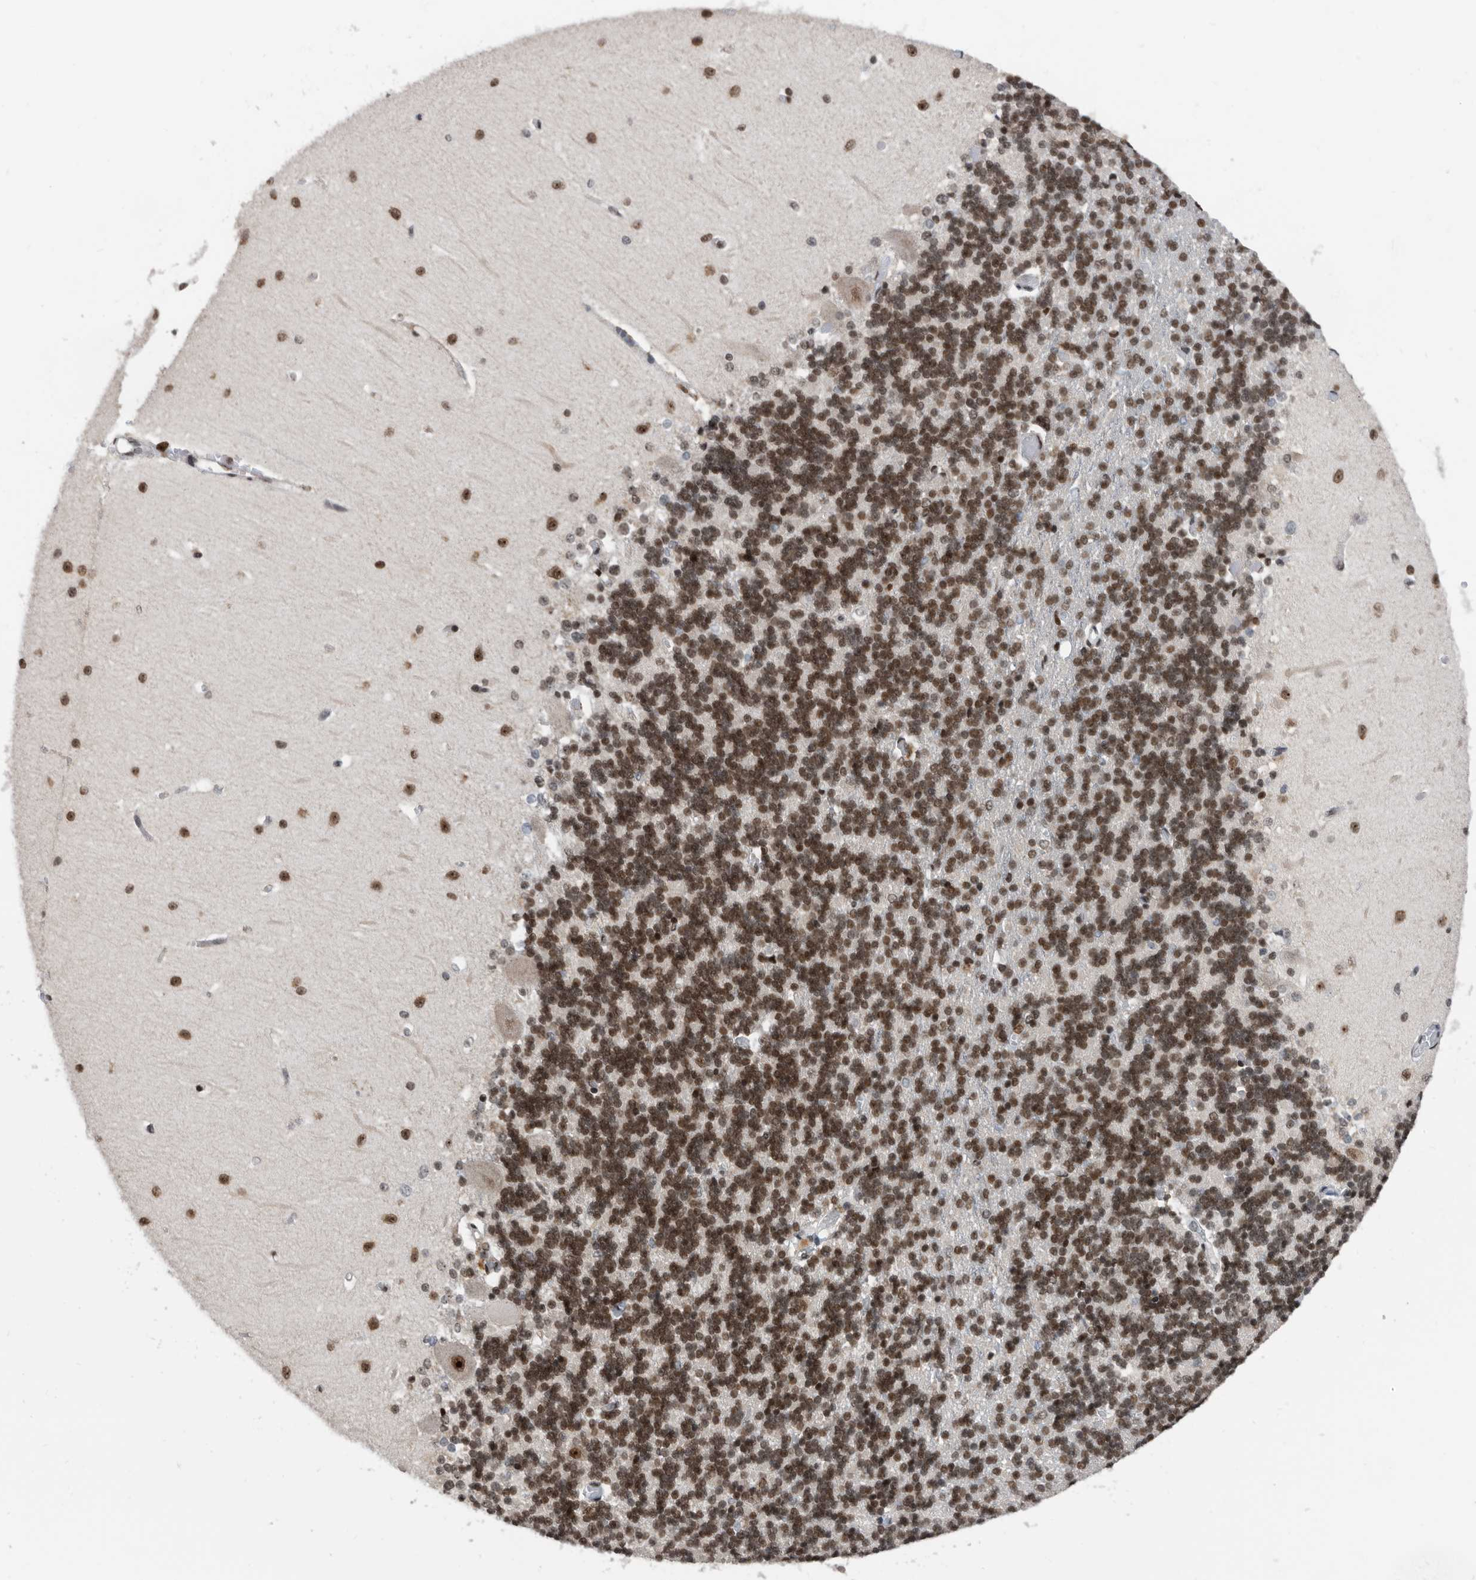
{"staining": {"intensity": "moderate", "quantity": ">75%", "location": "cytoplasmic/membranous,nuclear"}, "tissue": "cerebellum", "cell_type": "Cells in granular layer", "image_type": "normal", "snomed": [{"axis": "morphology", "description": "Normal tissue, NOS"}, {"axis": "topography", "description": "Cerebellum"}], "caption": "High-power microscopy captured an immunohistochemistry (IHC) micrograph of unremarkable cerebellum, revealing moderate cytoplasmic/membranous,nuclear positivity in approximately >75% of cells in granular layer.", "gene": "ZNF260", "patient": {"sex": "male", "age": 37}}